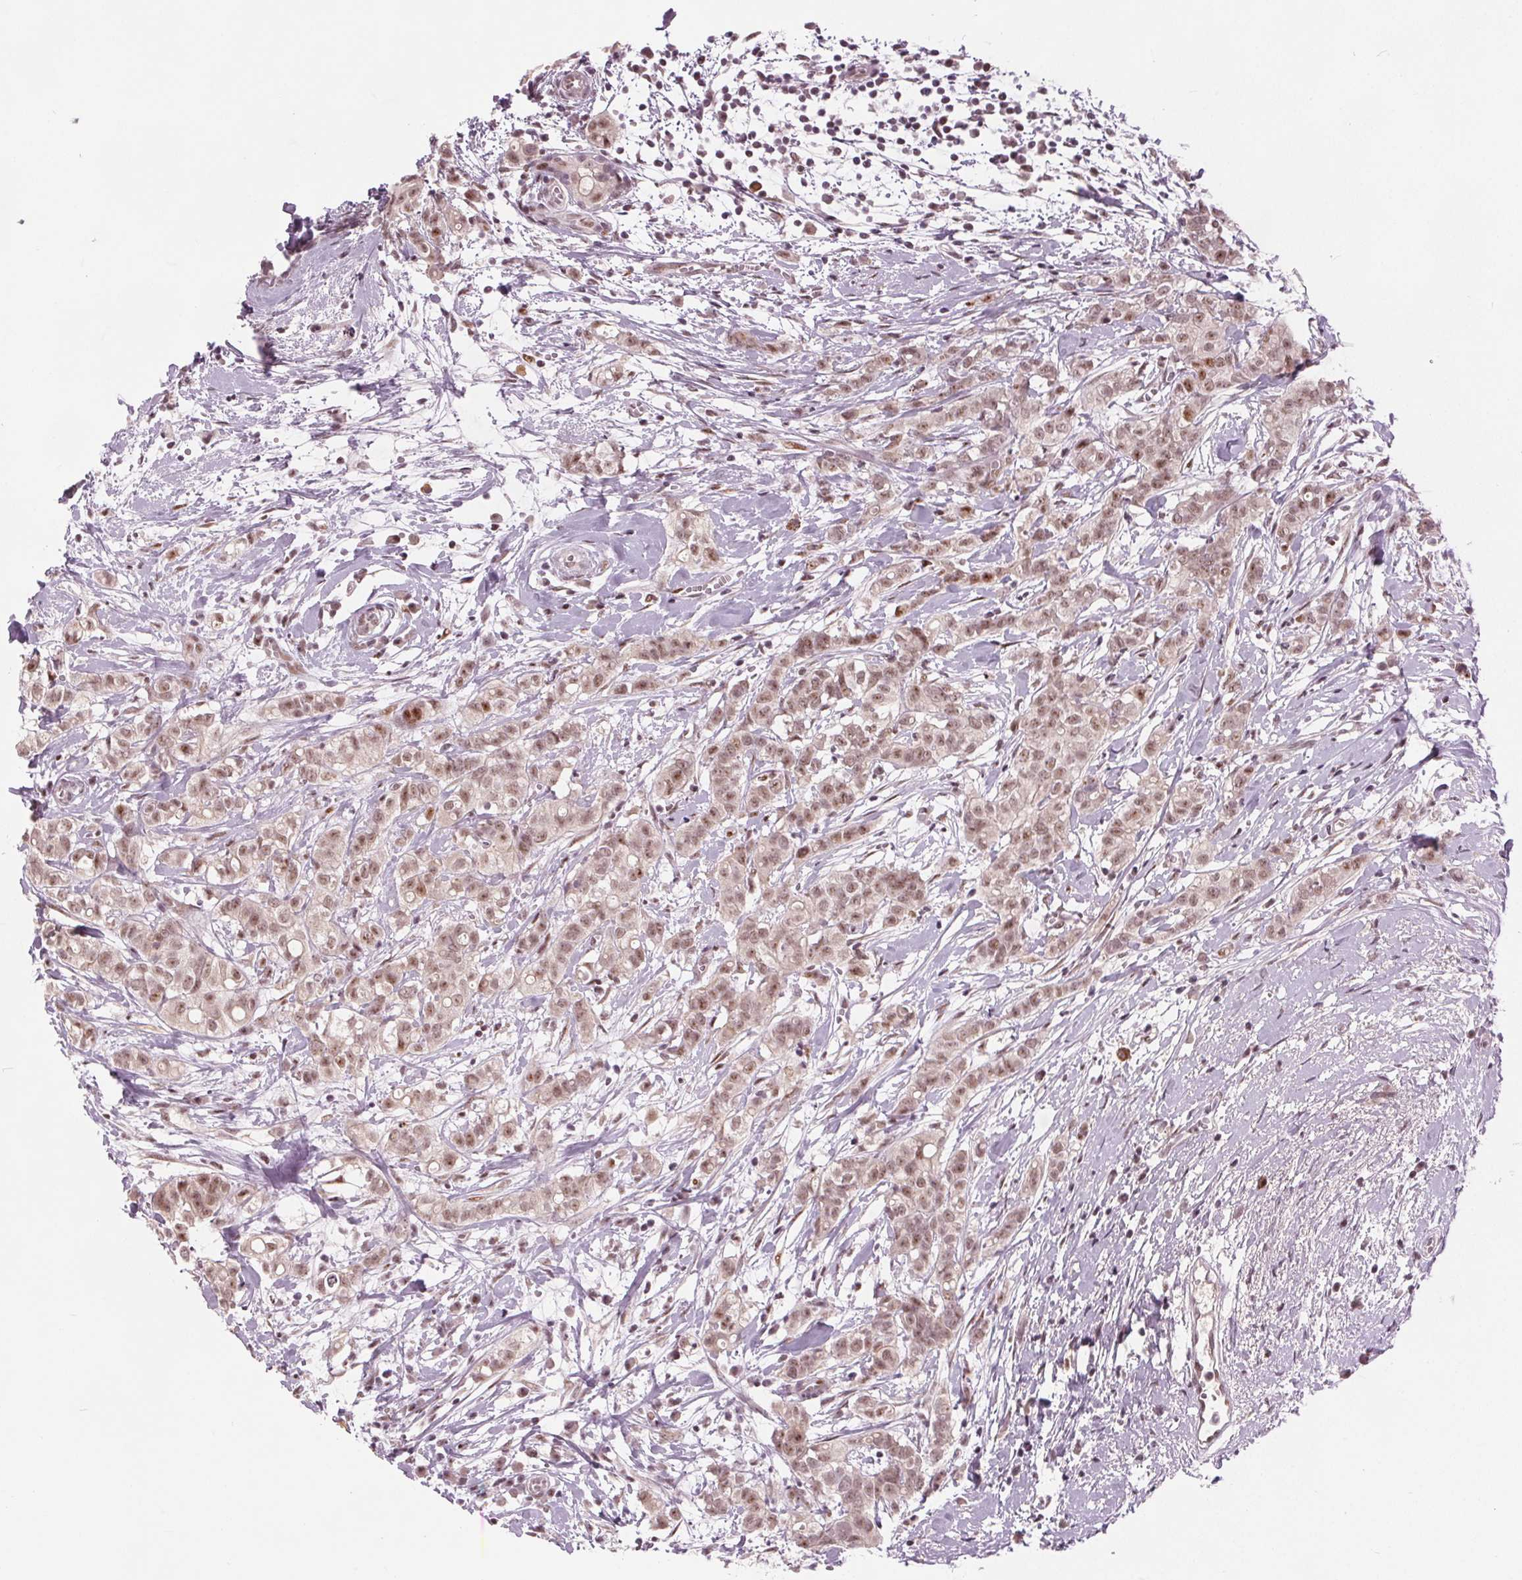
{"staining": {"intensity": "moderate", "quantity": ">75%", "location": "nuclear"}, "tissue": "breast cancer", "cell_type": "Tumor cells", "image_type": "cancer", "snomed": [{"axis": "morphology", "description": "Duct carcinoma"}, {"axis": "topography", "description": "Breast"}], "caption": "There is medium levels of moderate nuclear expression in tumor cells of breast cancer (invasive ductal carcinoma), as demonstrated by immunohistochemical staining (brown color).", "gene": "TTC34", "patient": {"sex": "female", "age": 40}}